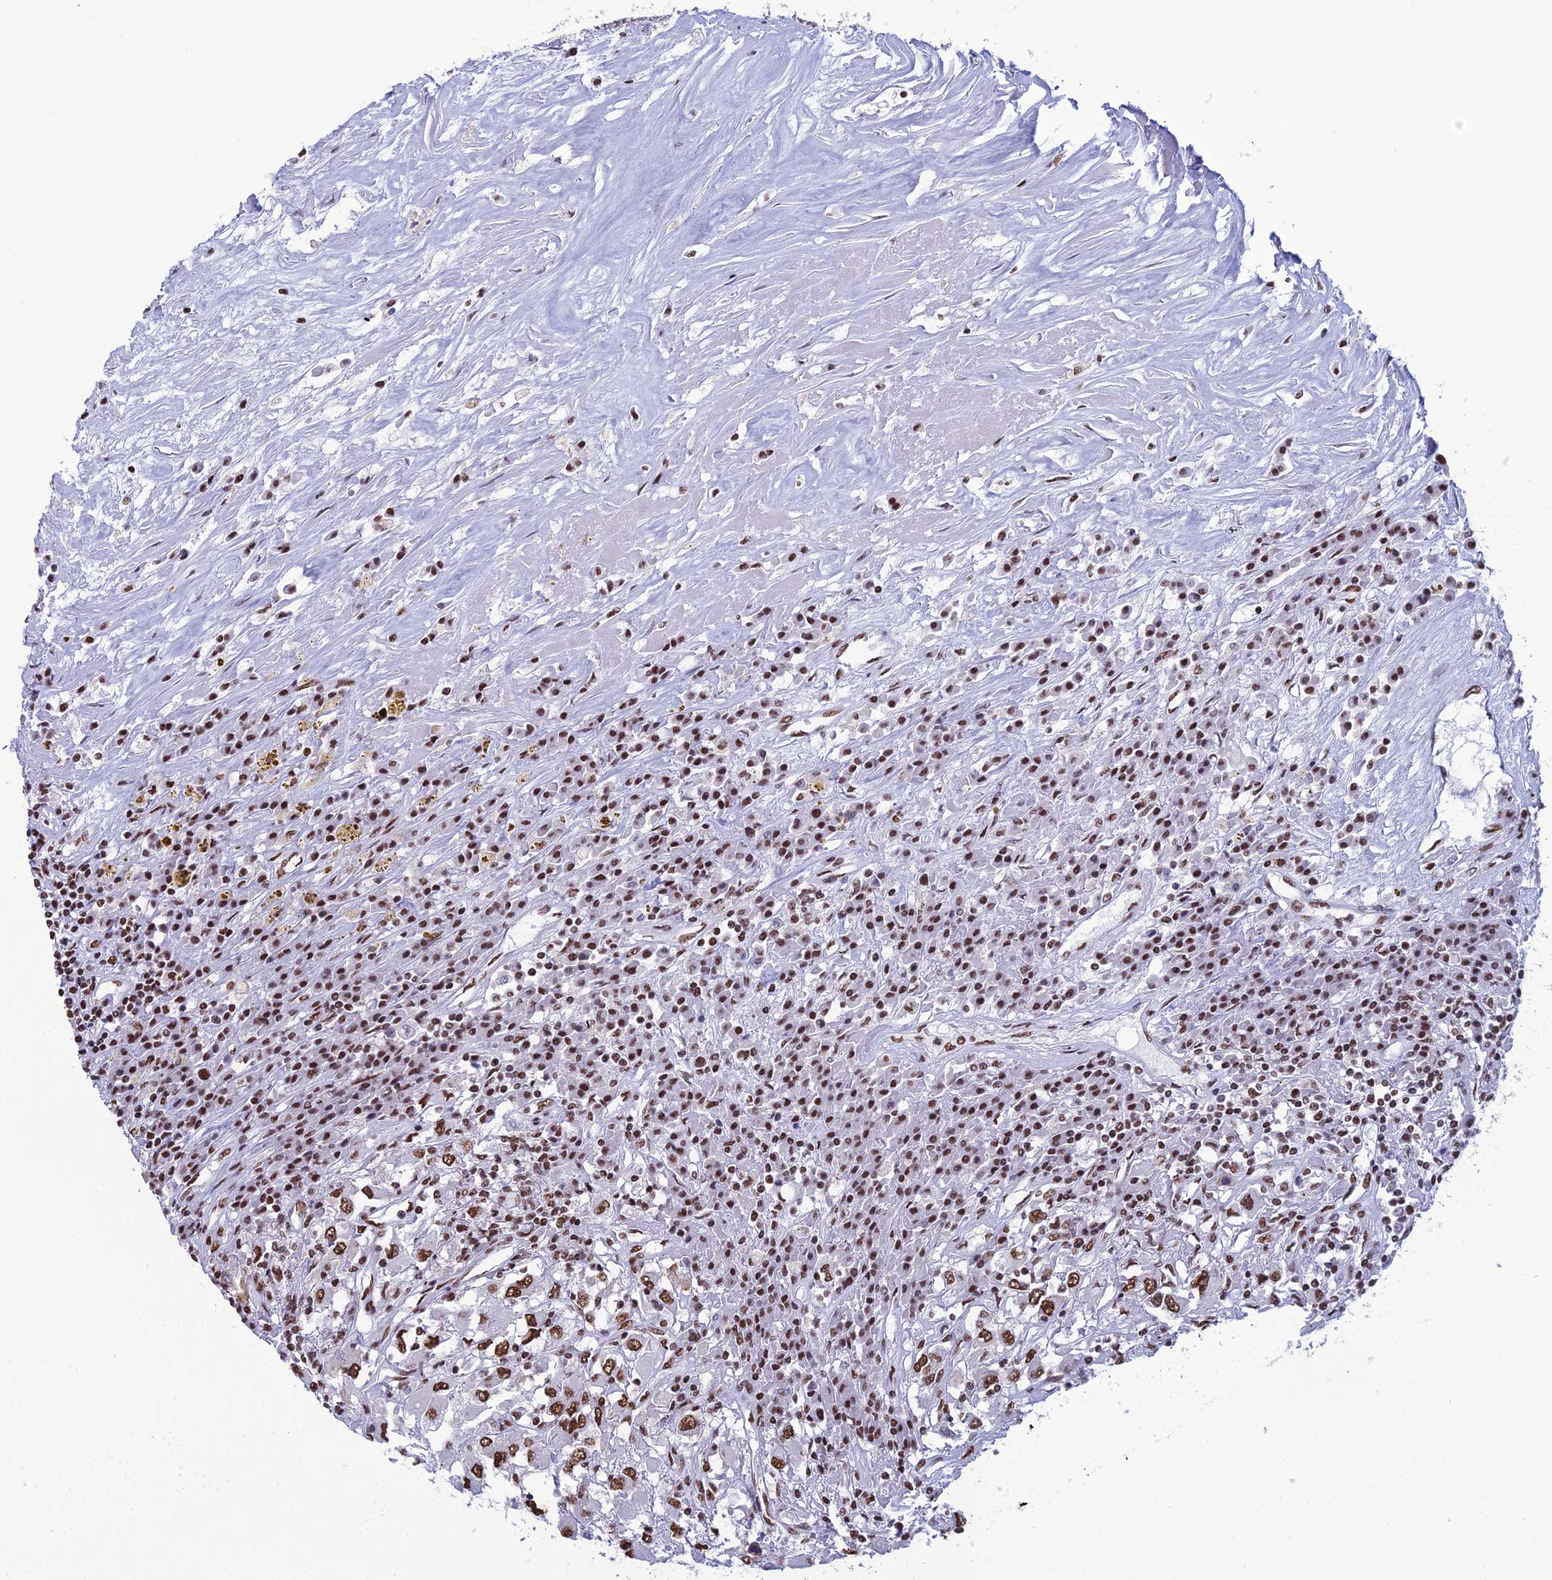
{"staining": {"intensity": "strong", "quantity": ">75%", "location": "nuclear"}, "tissue": "renal cancer", "cell_type": "Tumor cells", "image_type": "cancer", "snomed": [{"axis": "morphology", "description": "Adenocarcinoma, NOS"}, {"axis": "topography", "description": "Kidney"}], "caption": "Adenocarcinoma (renal) was stained to show a protein in brown. There is high levels of strong nuclear staining in about >75% of tumor cells.", "gene": "PRAMEF12", "patient": {"sex": "female", "age": 52}}